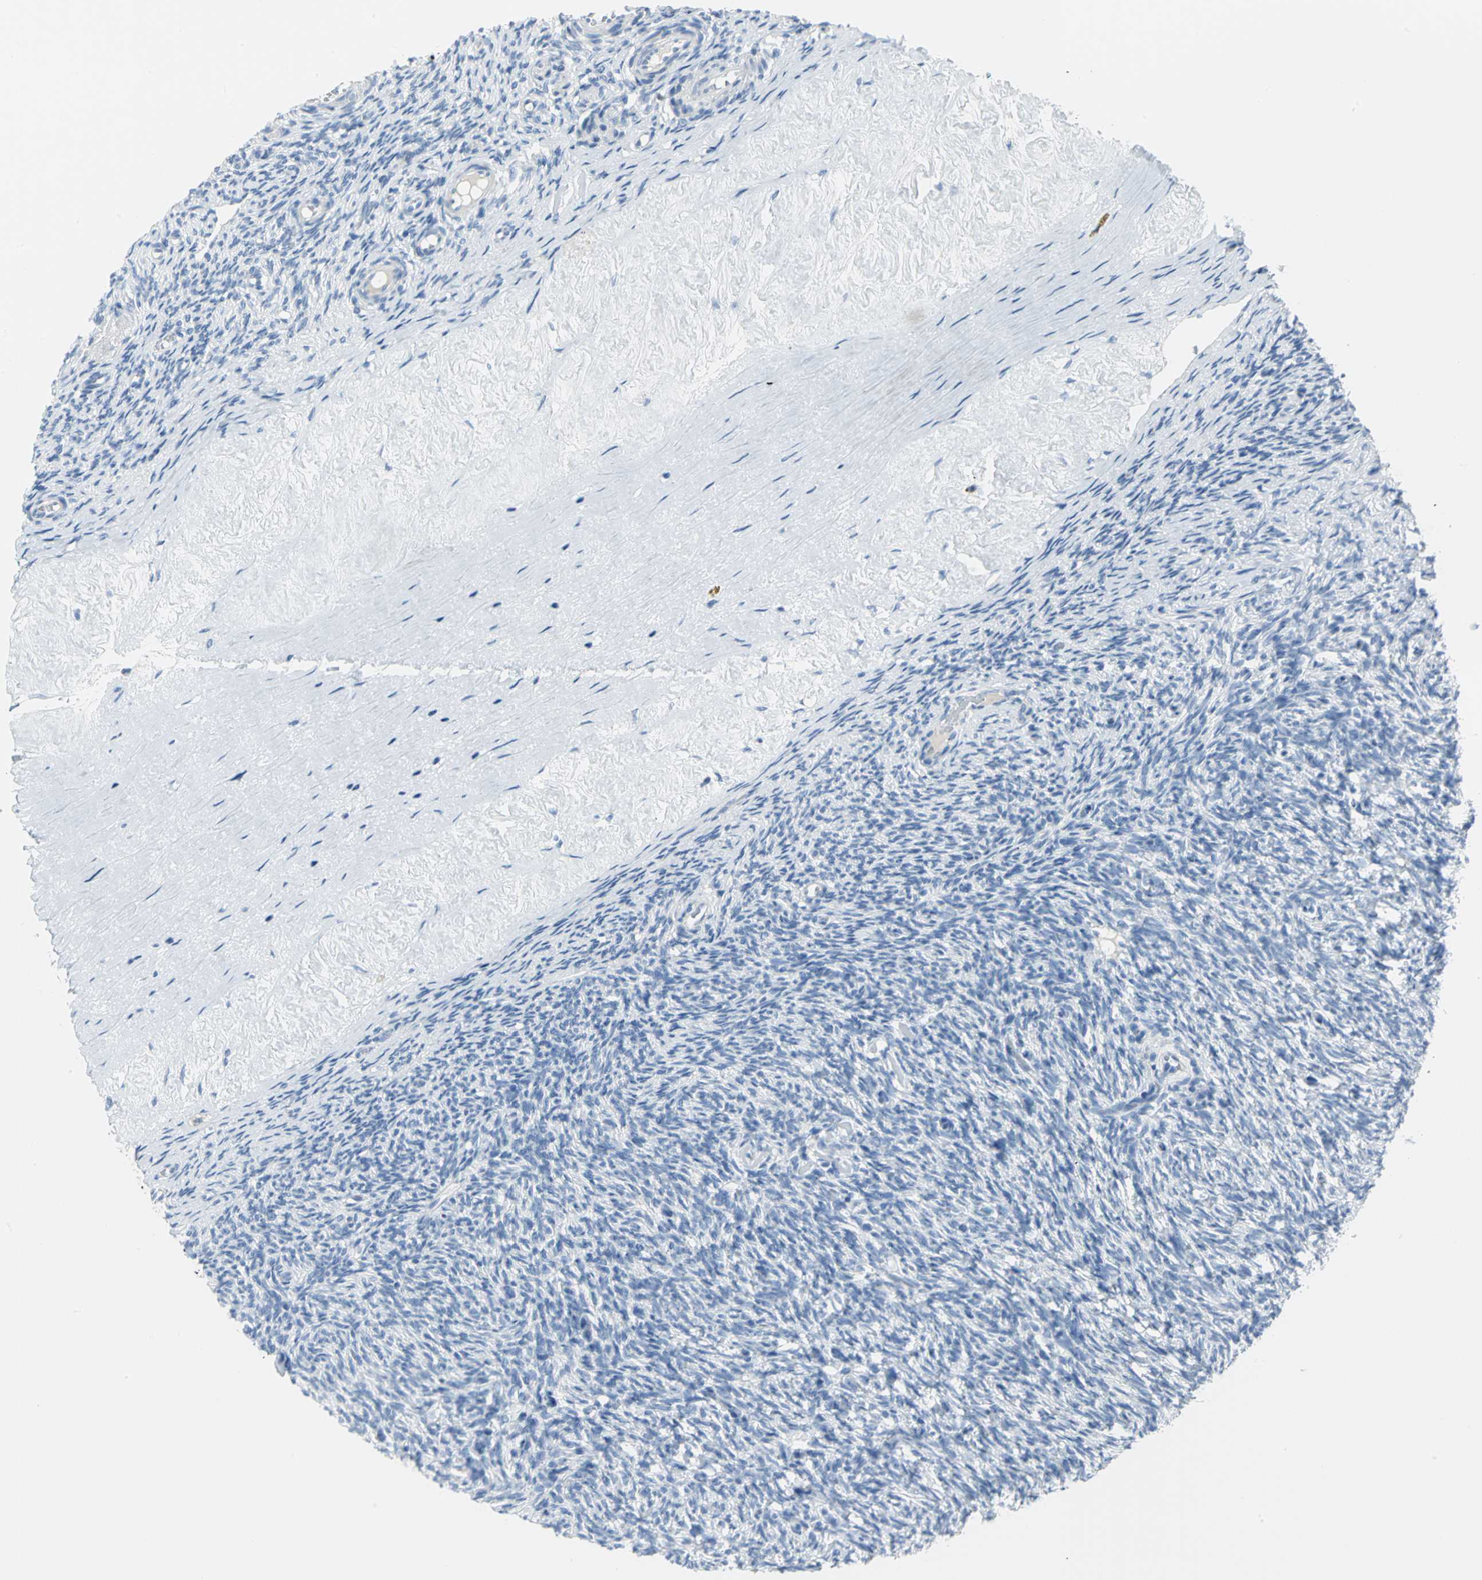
{"staining": {"intensity": "negative", "quantity": "none", "location": "none"}, "tissue": "ovary", "cell_type": "Ovarian stroma cells", "image_type": "normal", "snomed": [{"axis": "morphology", "description": "Normal tissue, NOS"}, {"axis": "topography", "description": "Ovary"}], "caption": "DAB (3,3'-diaminobenzidine) immunohistochemical staining of unremarkable human ovary shows no significant expression in ovarian stroma cells. (DAB immunohistochemistry (IHC) visualized using brightfield microscopy, high magnification).", "gene": "MCM3", "patient": {"sex": "female", "age": 60}}